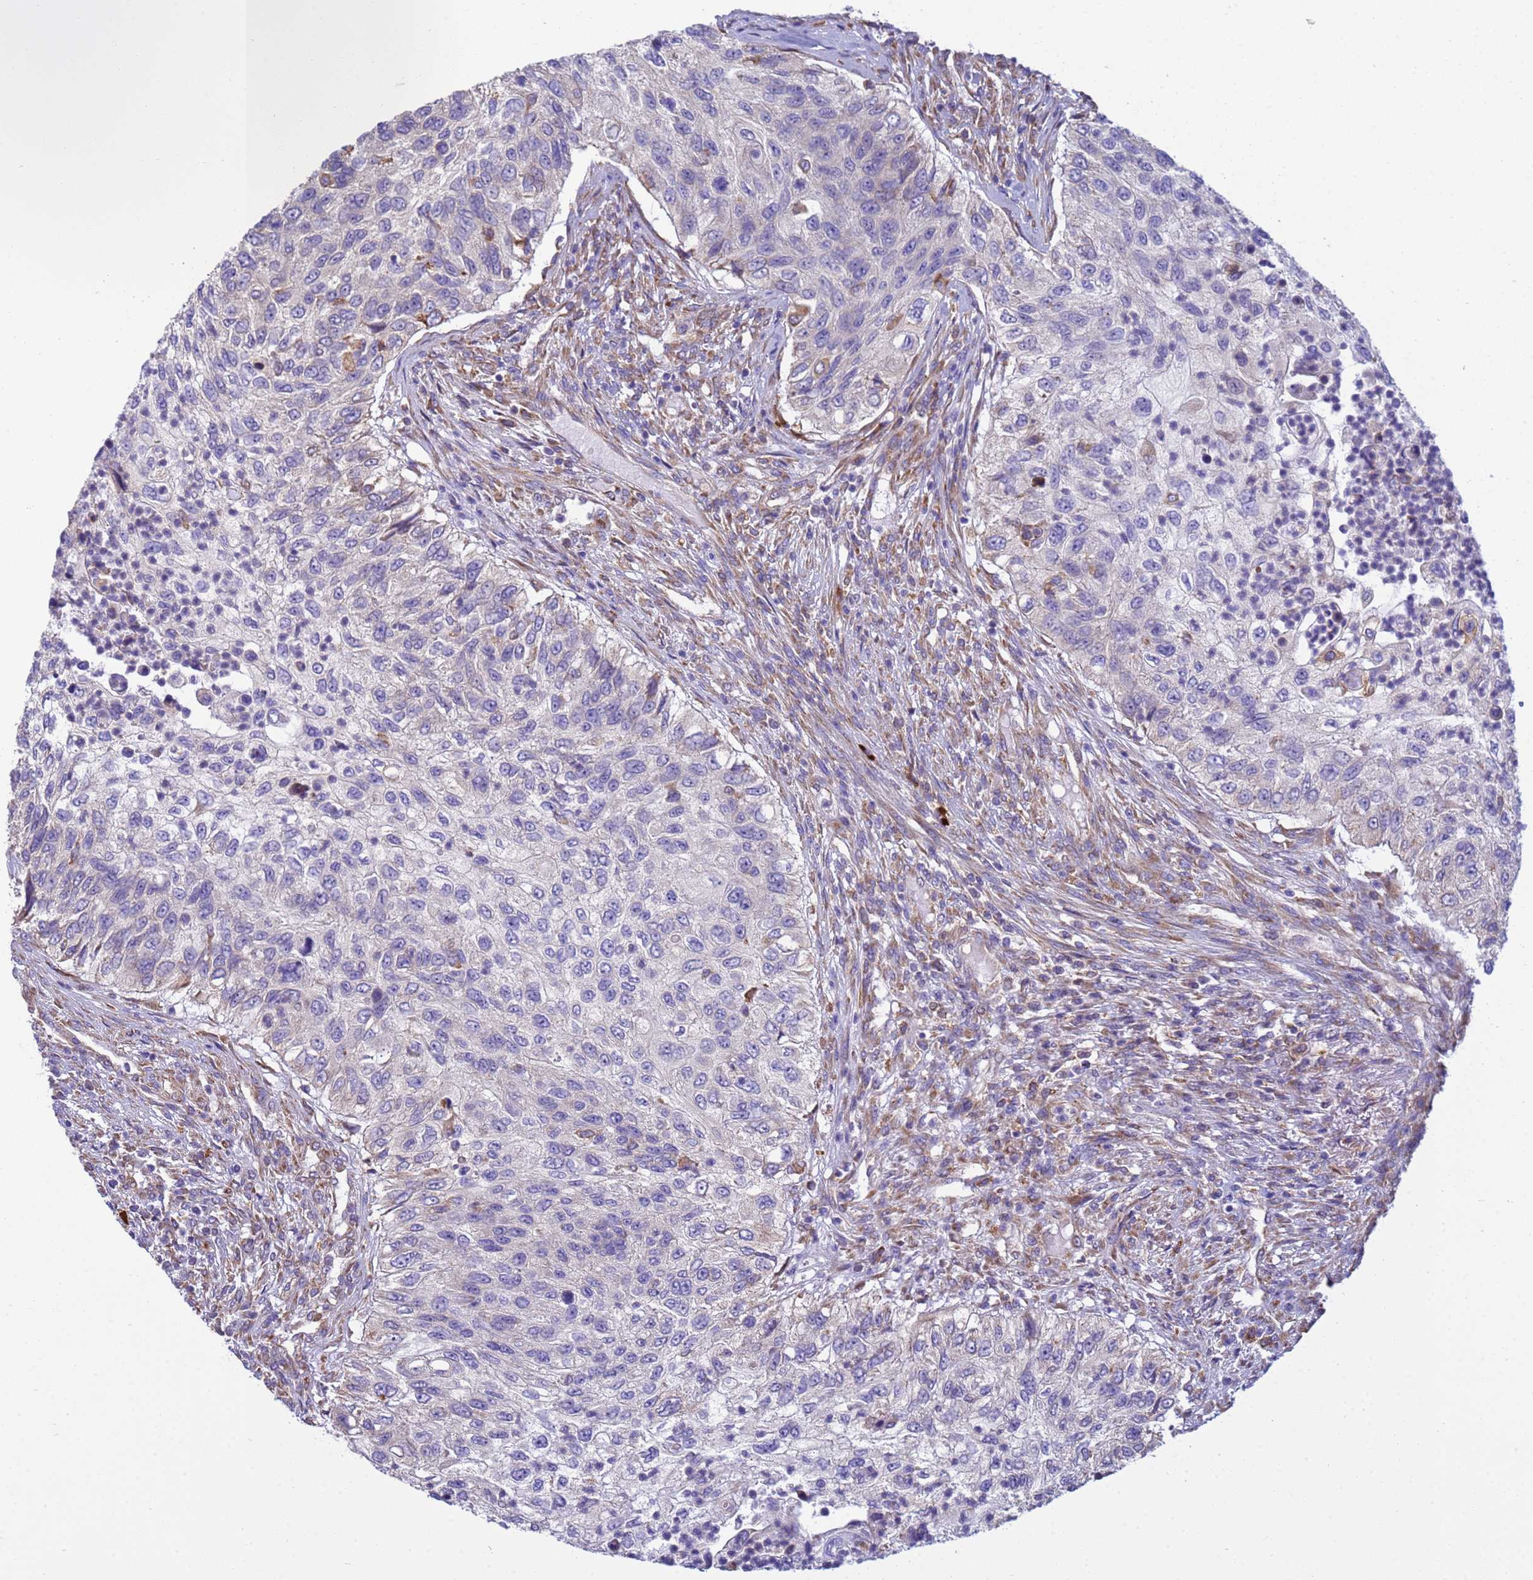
{"staining": {"intensity": "negative", "quantity": "none", "location": "none"}, "tissue": "urothelial cancer", "cell_type": "Tumor cells", "image_type": "cancer", "snomed": [{"axis": "morphology", "description": "Urothelial carcinoma, High grade"}, {"axis": "topography", "description": "Urinary bladder"}], "caption": "Tumor cells show no significant protein staining in urothelial carcinoma (high-grade). (DAB immunohistochemistry with hematoxylin counter stain).", "gene": "THAP5", "patient": {"sex": "female", "age": 60}}